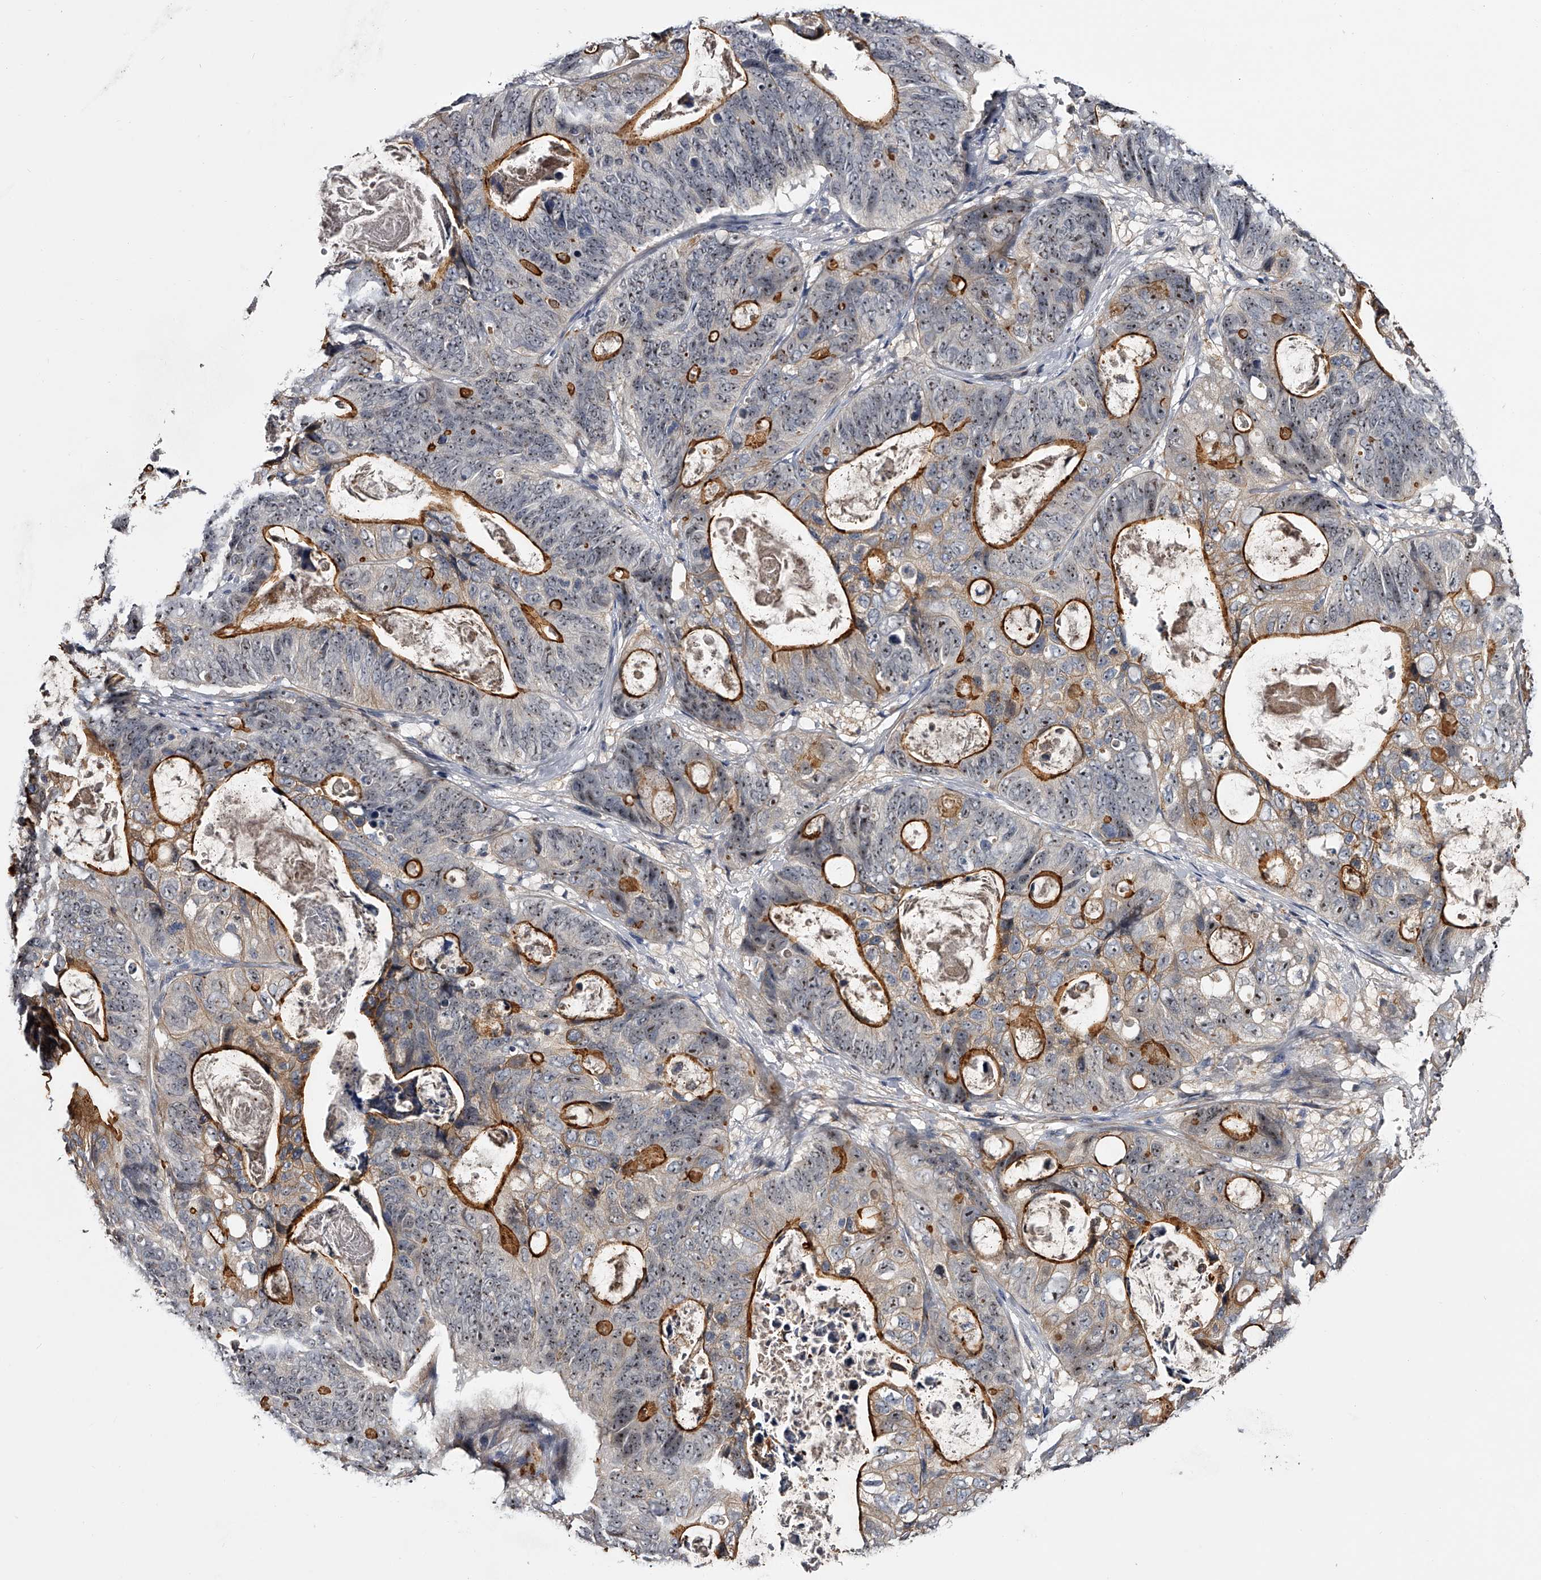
{"staining": {"intensity": "moderate", "quantity": ">75%", "location": "cytoplasmic/membranous,nuclear"}, "tissue": "stomach cancer", "cell_type": "Tumor cells", "image_type": "cancer", "snomed": [{"axis": "morphology", "description": "Normal tissue, NOS"}, {"axis": "morphology", "description": "Adenocarcinoma, NOS"}, {"axis": "topography", "description": "Stomach"}], "caption": "A medium amount of moderate cytoplasmic/membranous and nuclear staining is present in approximately >75% of tumor cells in stomach cancer (adenocarcinoma) tissue. Nuclei are stained in blue.", "gene": "MDN1", "patient": {"sex": "female", "age": 89}}